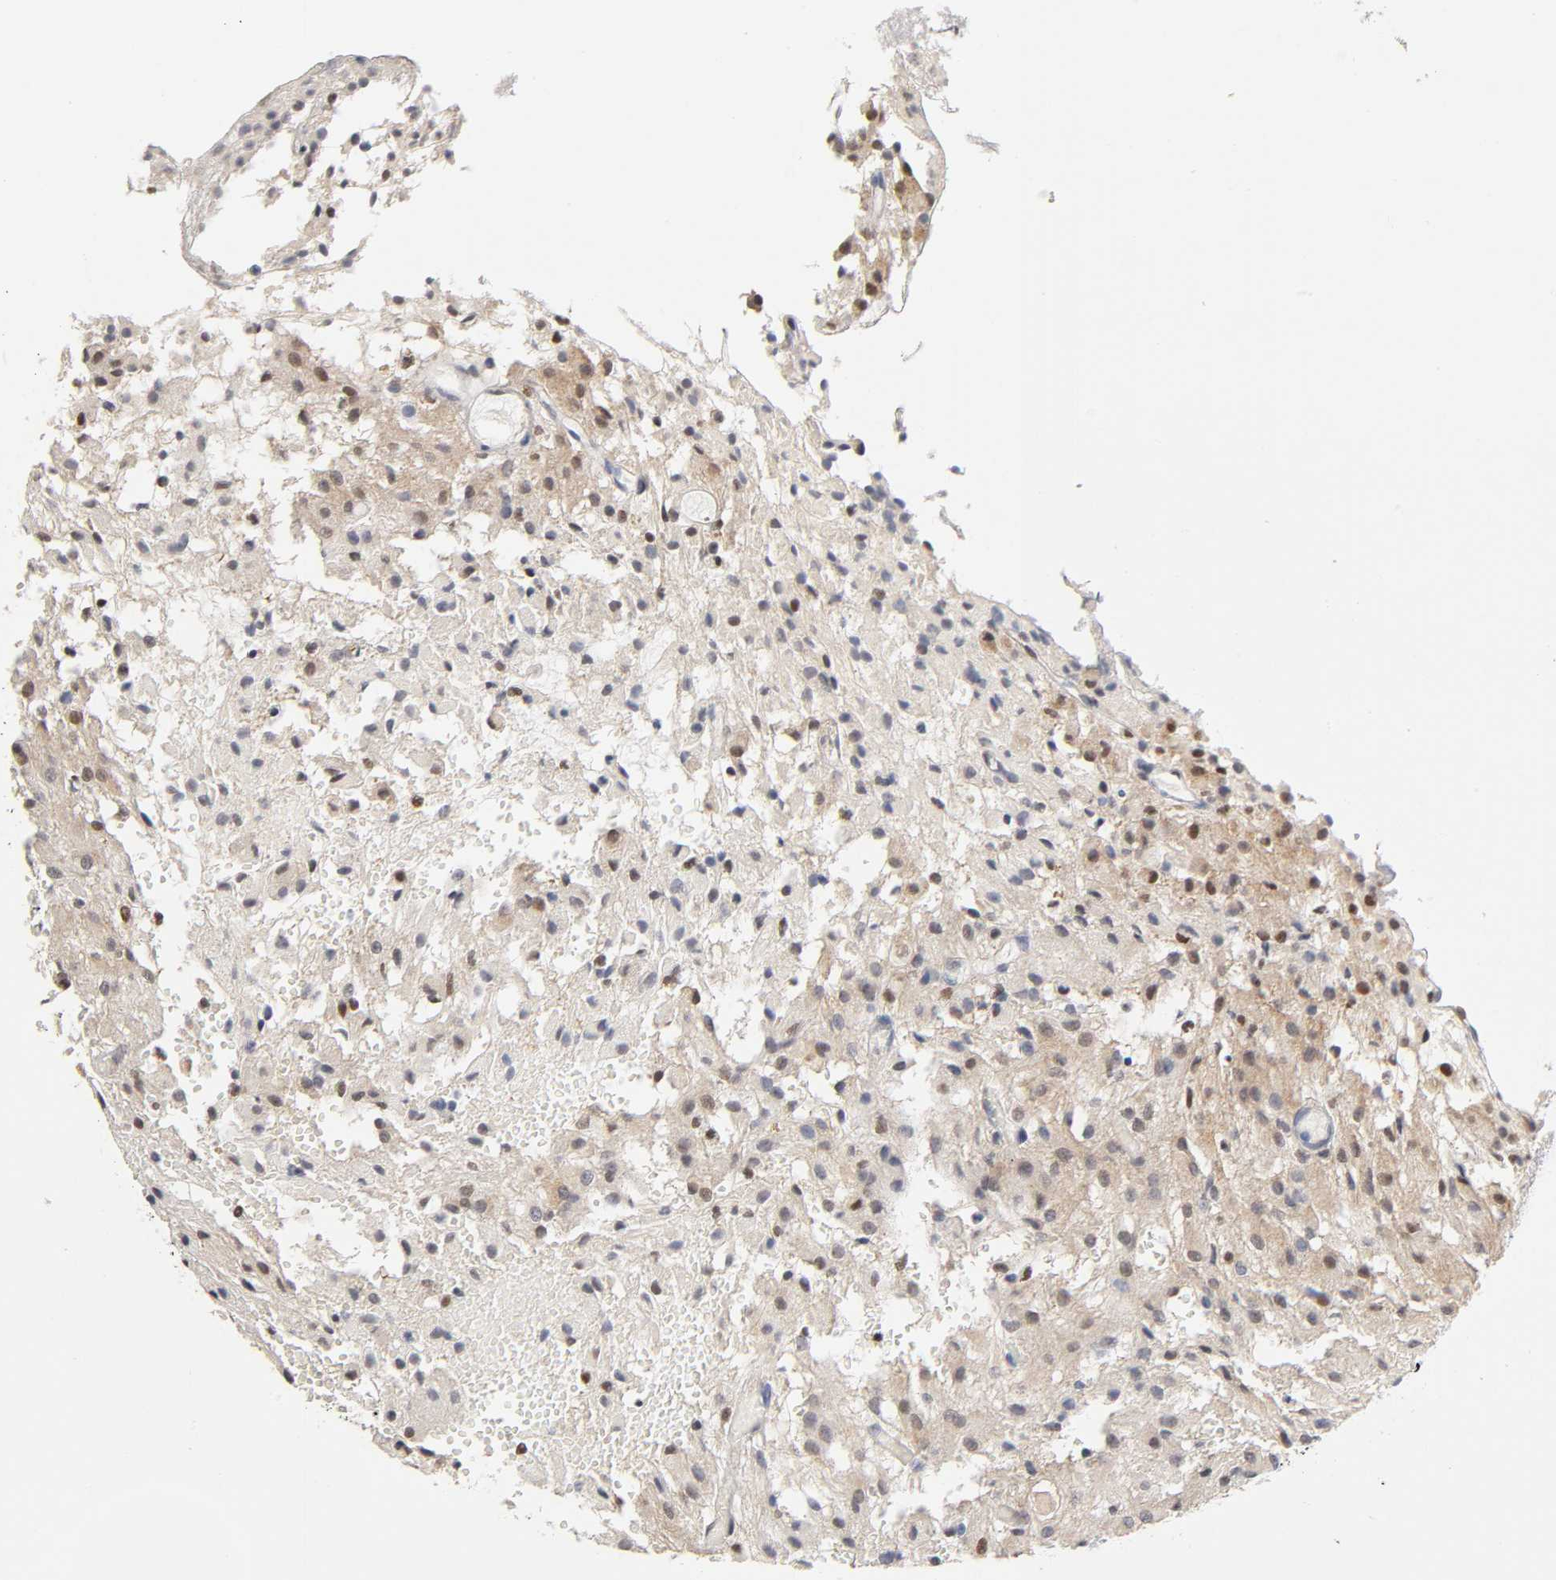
{"staining": {"intensity": "moderate", "quantity": "25%-75%", "location": "nuclear"}, "tissue": "glioma", "cell_type": "Tumor cells", "image_type": "cancer", "snomed": [{"axis": "morphology", "description": "Glioma, malignant, High grade"}, {"axis": "topography", "description": "Brain"}], "caption": "Immunohistochemical staining of malignant glioma (high-grade) reveals medium levels of moderate nuclear protein staining in approximately 25%-75% of tumor cells. (Brightfield microscopy of DAB IHC at high magnification).", "gene": "NFATC1", "patient": {"sex": "female", "age": 59}}